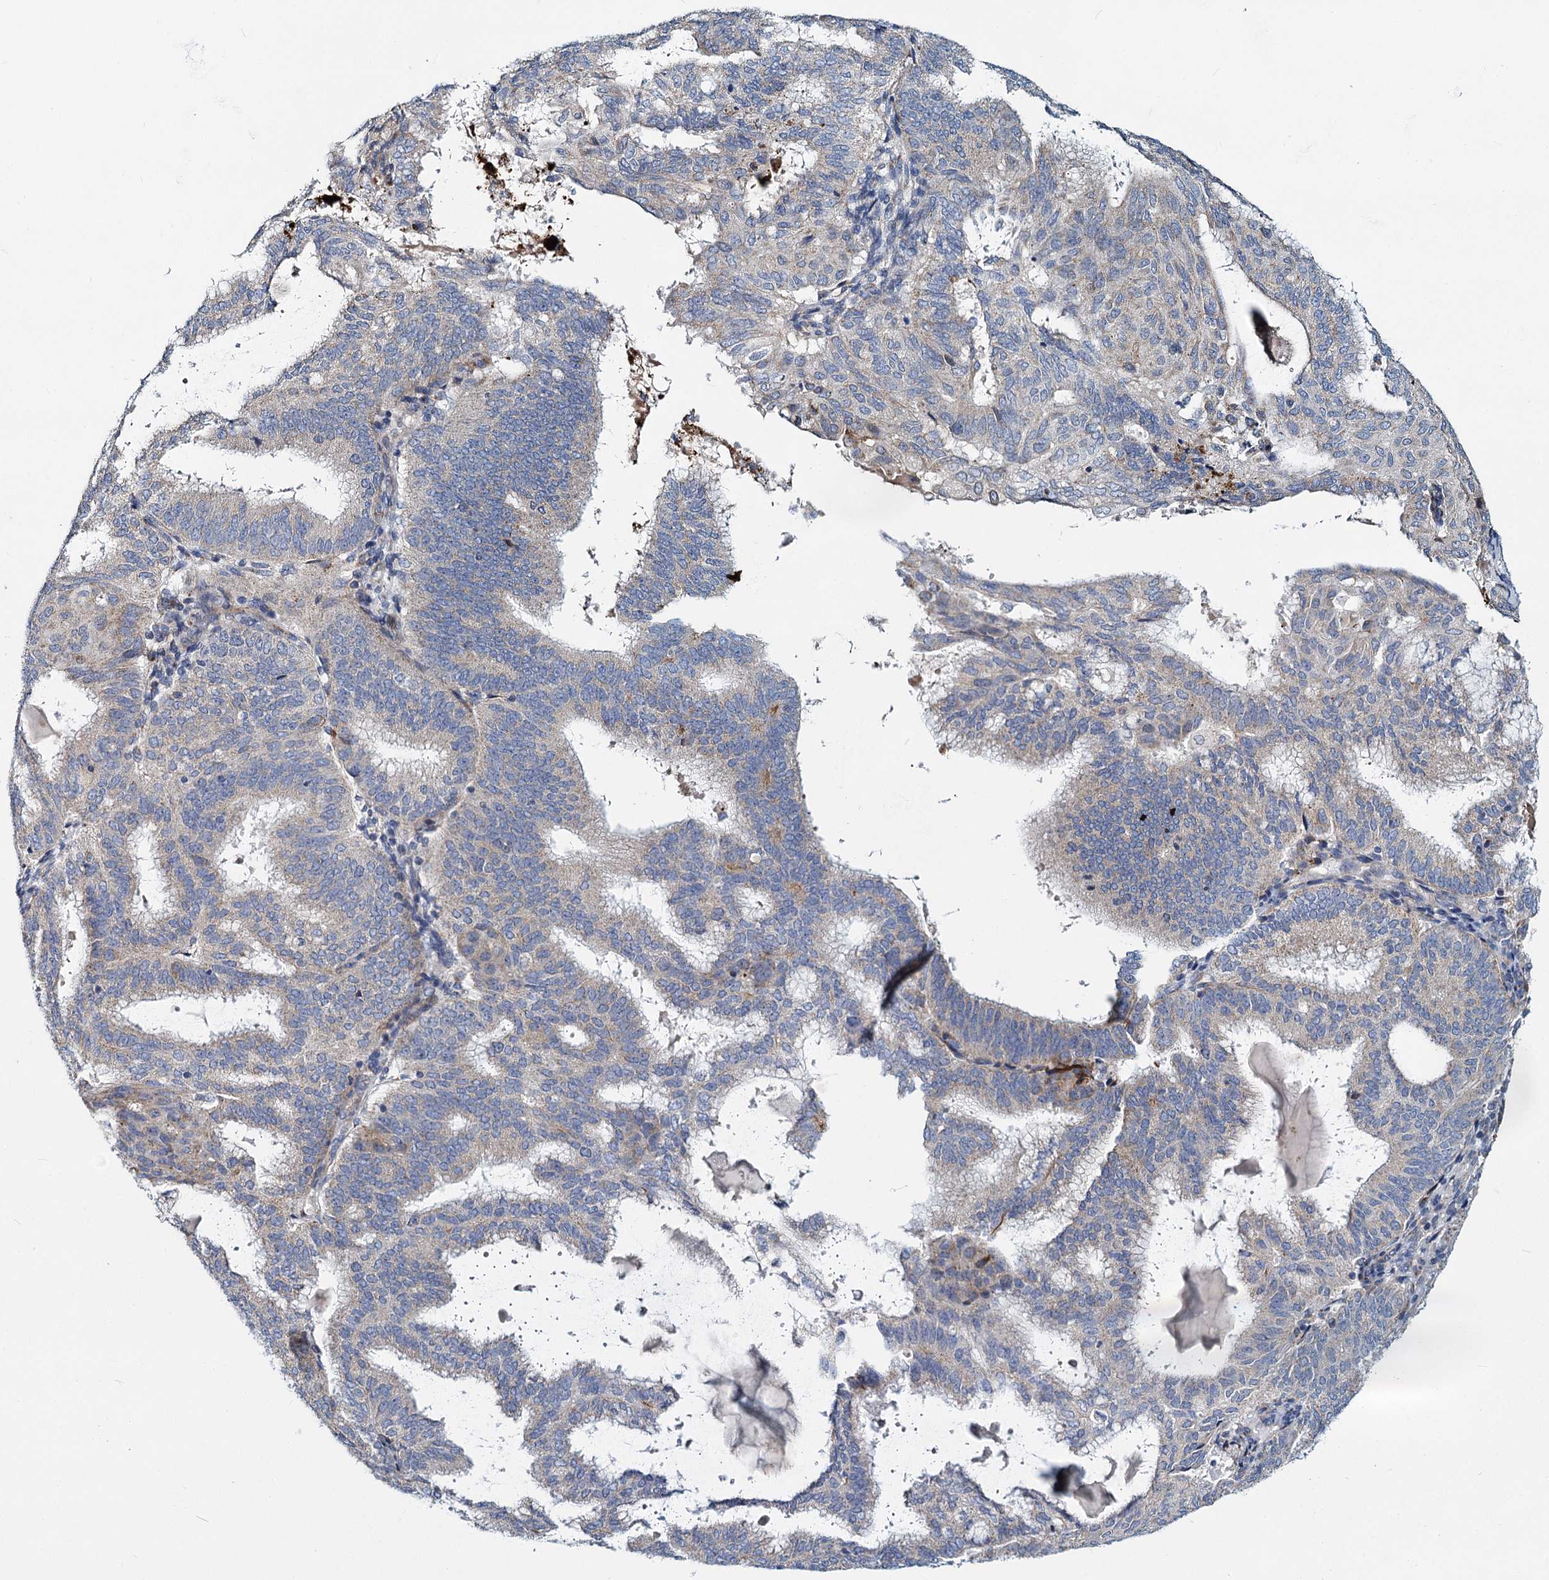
{"staining": {"intensity": "moderate", "quantity": "<25%", "location": "cytoplasmic/membranous"}, "tissue": "endometrial cancer", "cell_type": "Tumor cells", "image_type": "cancer", "snomed": [{"axis": "morphology", "description": "Adenocarcinoma, NOS"}, {"axis": "topography", "description": "Endometrium"}], "caption": "Protein analysis of endometrial cancer tissue demonstrates moderate cytoplasmic/membranous expression in approximately <25% of tumor cells.", "gene": "DCUN1D2", "patient": {"sex": "female", "age": 49}}